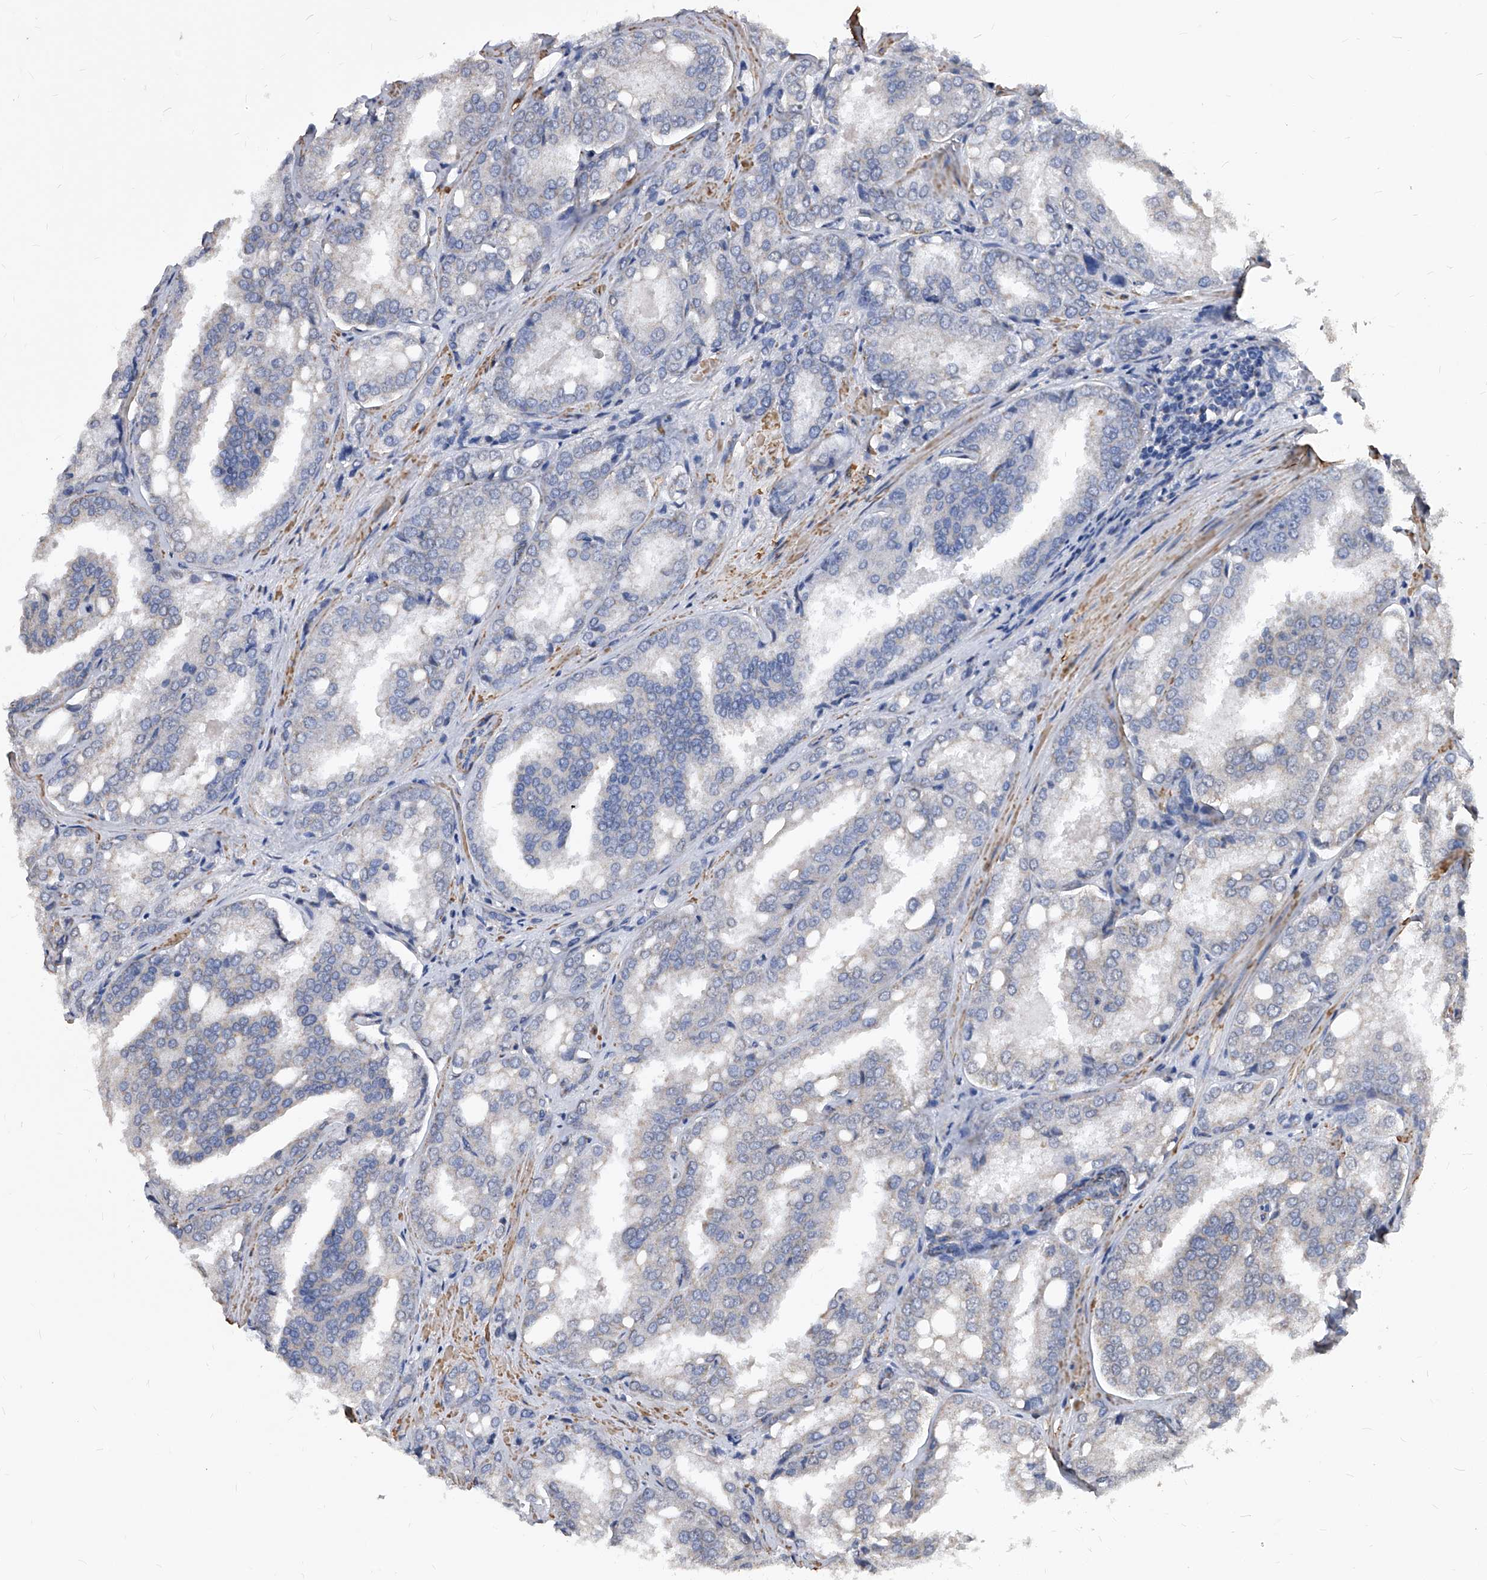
{"staining": {"intensity": "negative", "quantity": "none", "location": "none"}, "tissue": "prostate cancer", "cell_type": "Tumor cells", "image_type": "cancer", "snomed": [{"axis": "morphology", "description": "Adenocarcinoma, High grade"}, {"axis": "topography", "description": "Prostate"}], "caption": "IHC micrograph of prostate cancer (high-grade adenocarcinoma) stained for a protein (brown), which demonstrates no staining in tumor cells.", "gene": "DUSP22", "patient": {"sex": "male", "age": 50}}